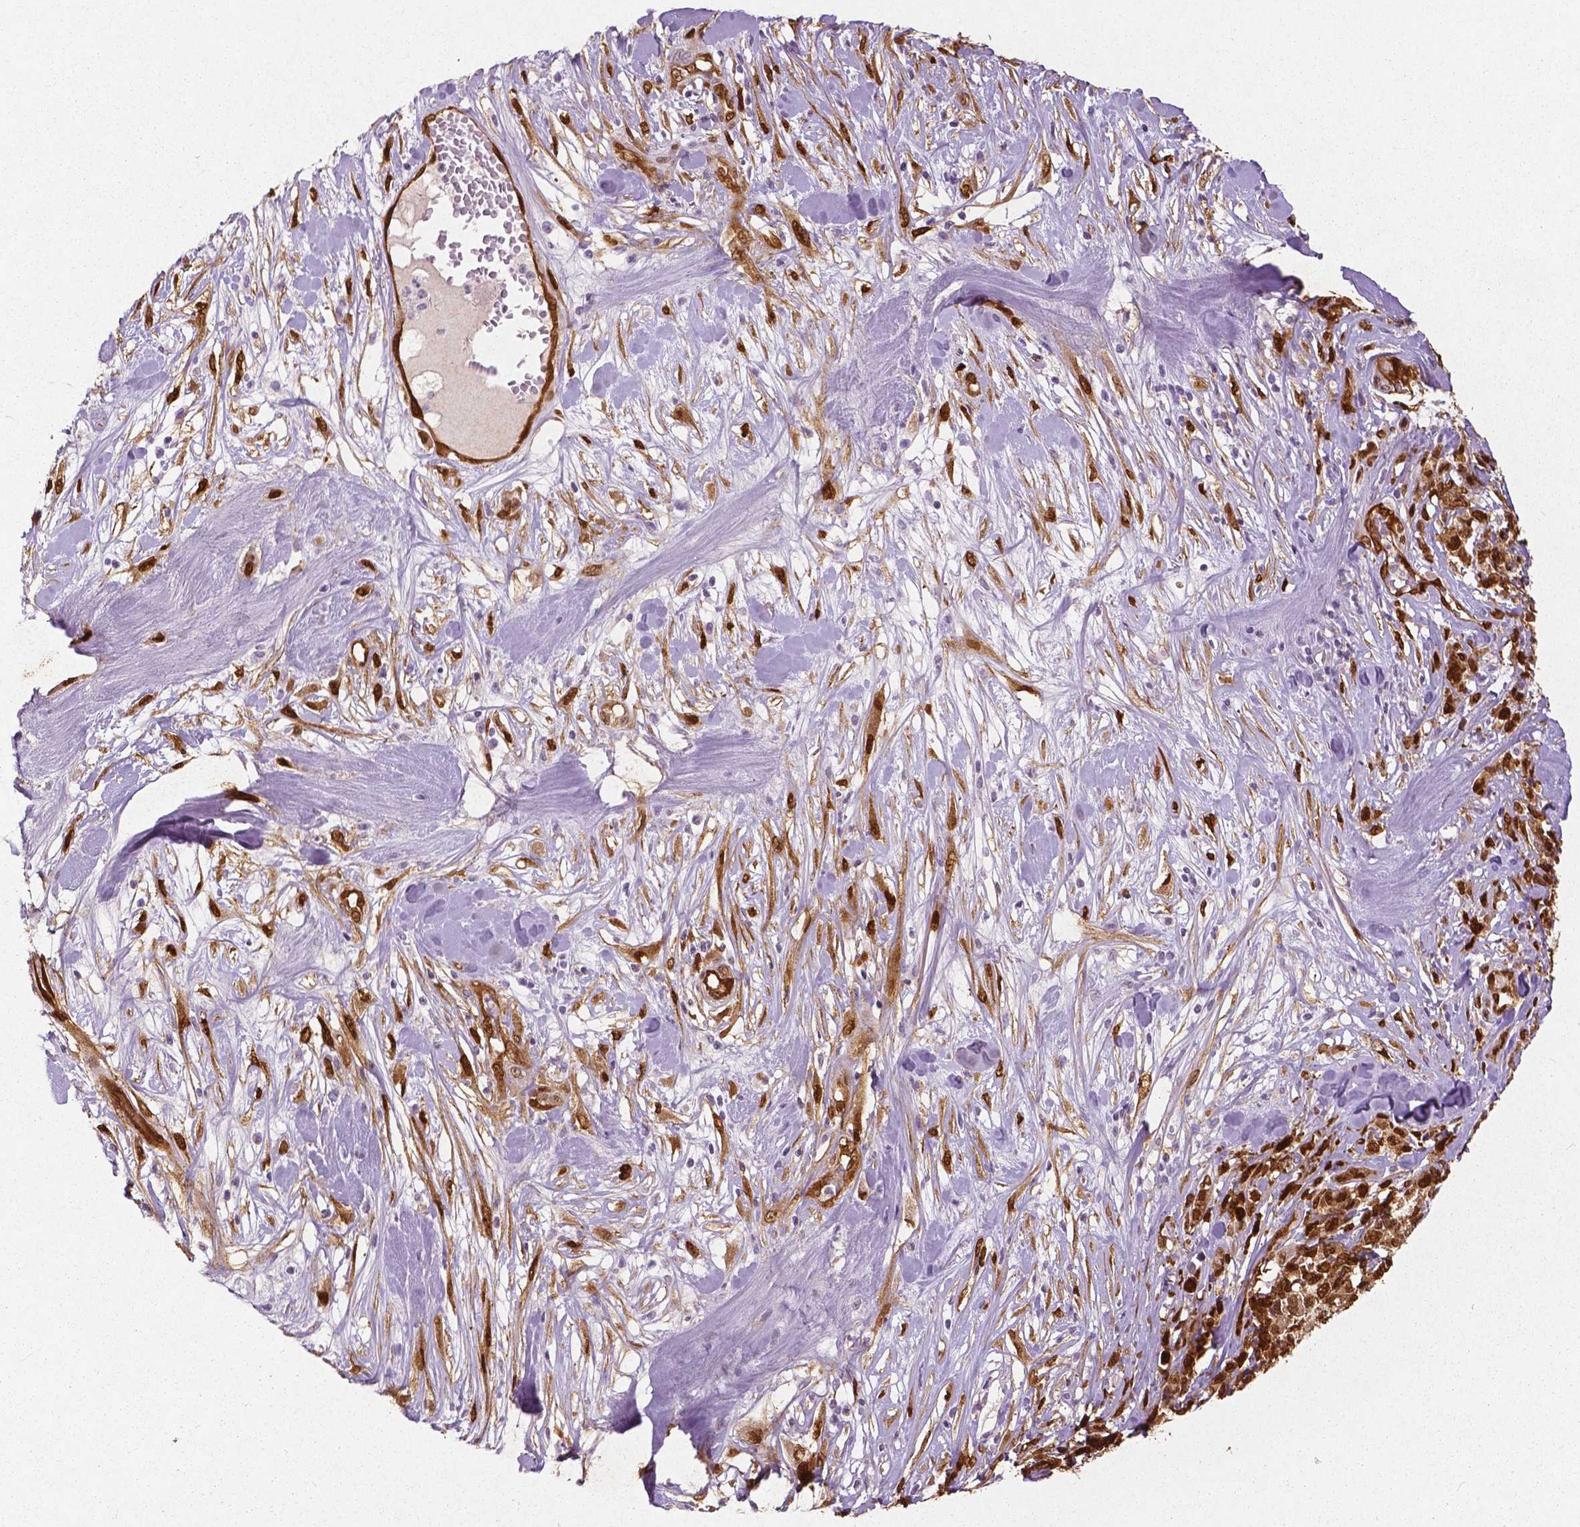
{"staining": {"intensity": "moderate", "quantity": ">75%", "location": "cytoplasmic/membranous,nuclear"}, "tissue": "melanoma", "cell_type": "Tumor cells", "image_type": "cancer", "snomed": [{"axis": "morphology", "description": "Malignant melanoma, Metastatic site"}, {"axis": "topography", "description": "Skin"}], "caption": "The photomicrograph demonstrates immunohistochemical staining of melanoma. There is moderate cytoplasmic/membranous and nuclear expression is identified in about >75% of tumor cells.", "gene": "WWTR1", "patient": {"sex": "male", "age": 84}}